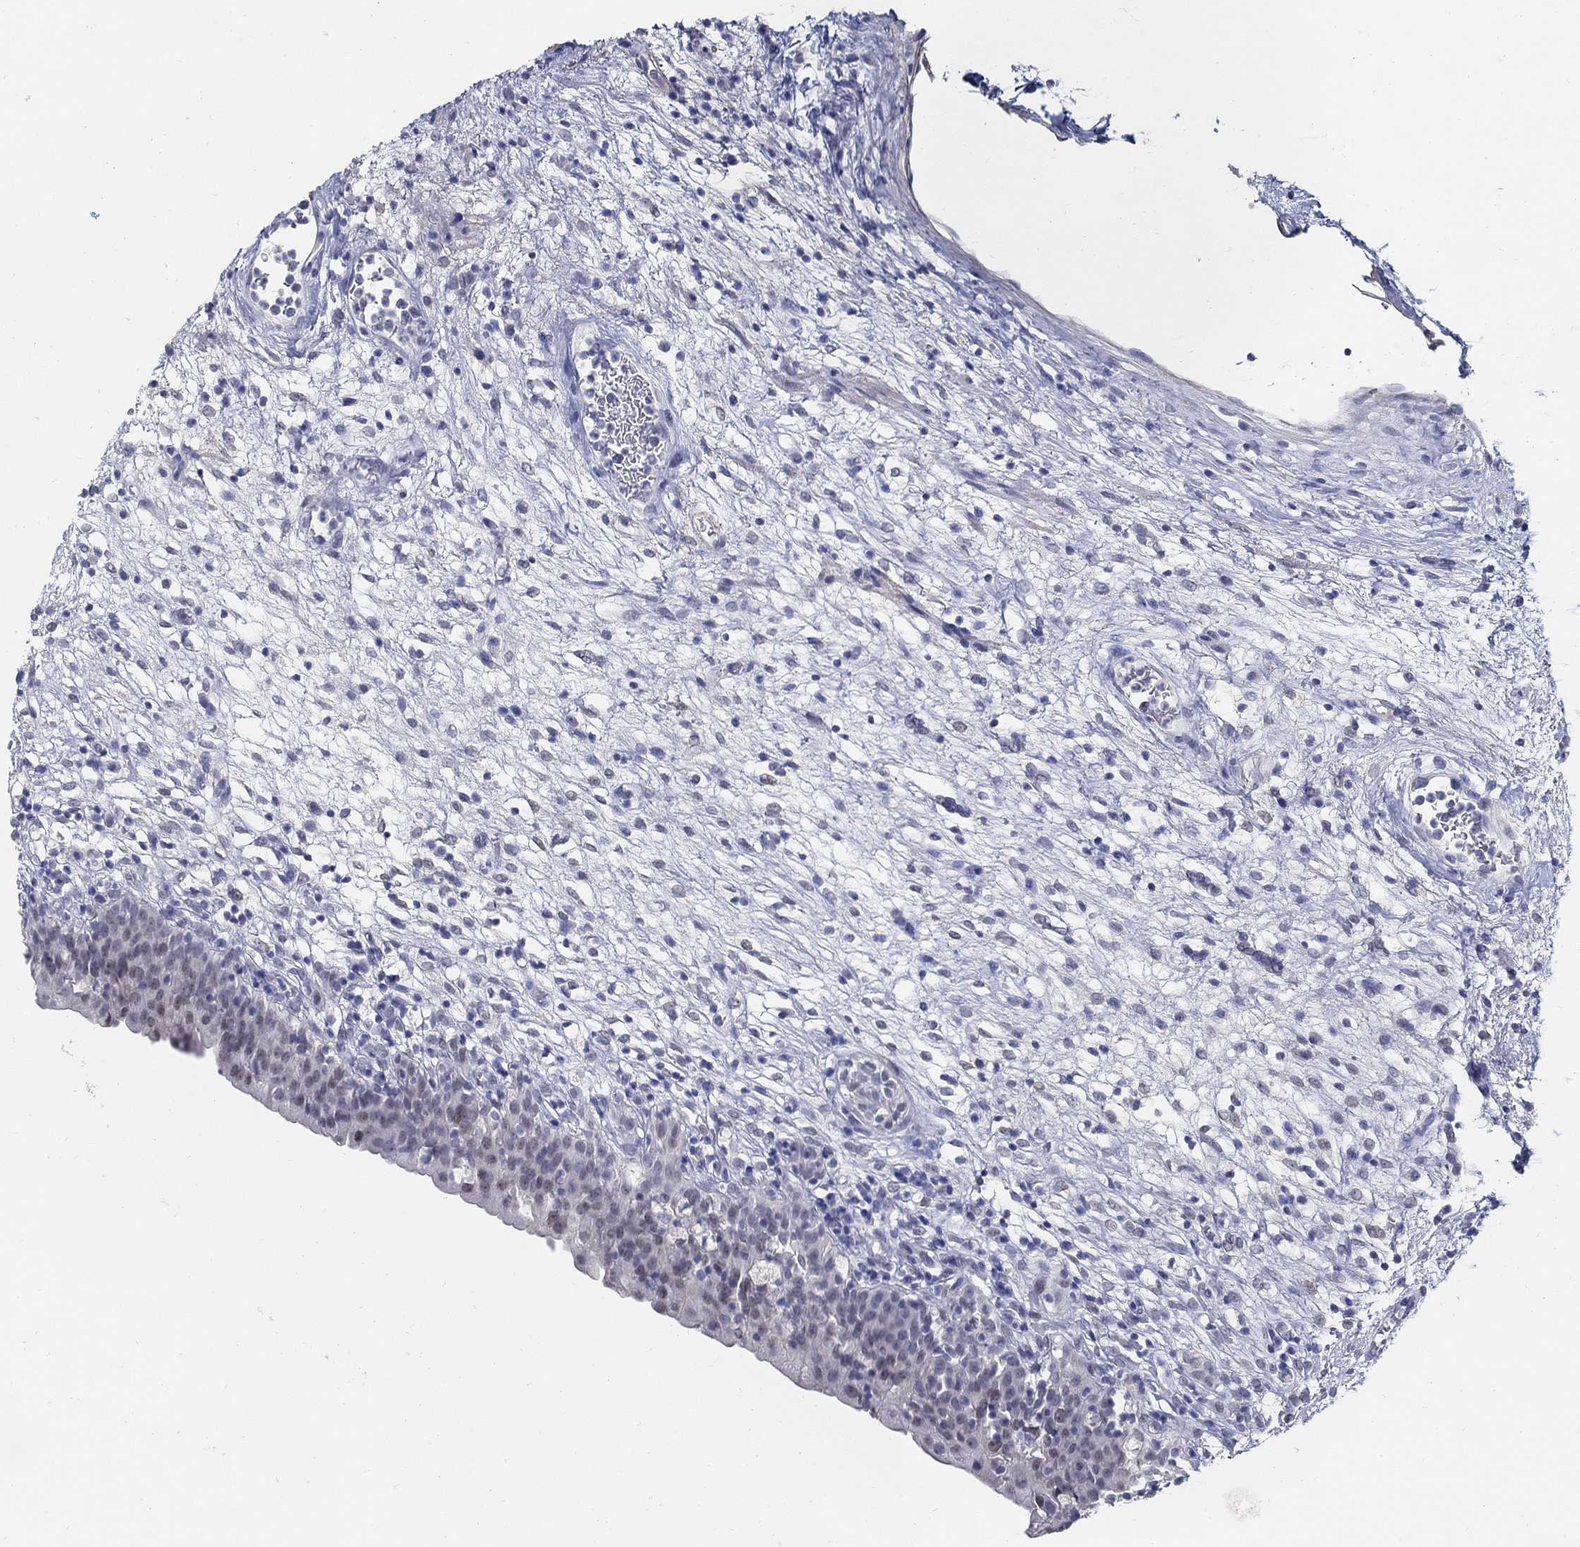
{"staining": {"intensity": "negative", "quantity": "none", "location": "none"}, "tissue": "urinary bladder", "cell_type": "Urothelial cells", "image_type": "normal", "snomed": [{"axis": "morphology", "description": "Normal tissue, NOS"}, {"axis": "topography", "description": "Urinary bladder"}], "caption": "This is a image of immunohistochemistry (IHC) staining of normal urinary bladder, which shows no positivity in urothelial cells. (DAB (3,3'-diaminobenzidine) IHC, high magnification).", "gene": "USP29", "patient": {"sex": "male", "age": 76}}